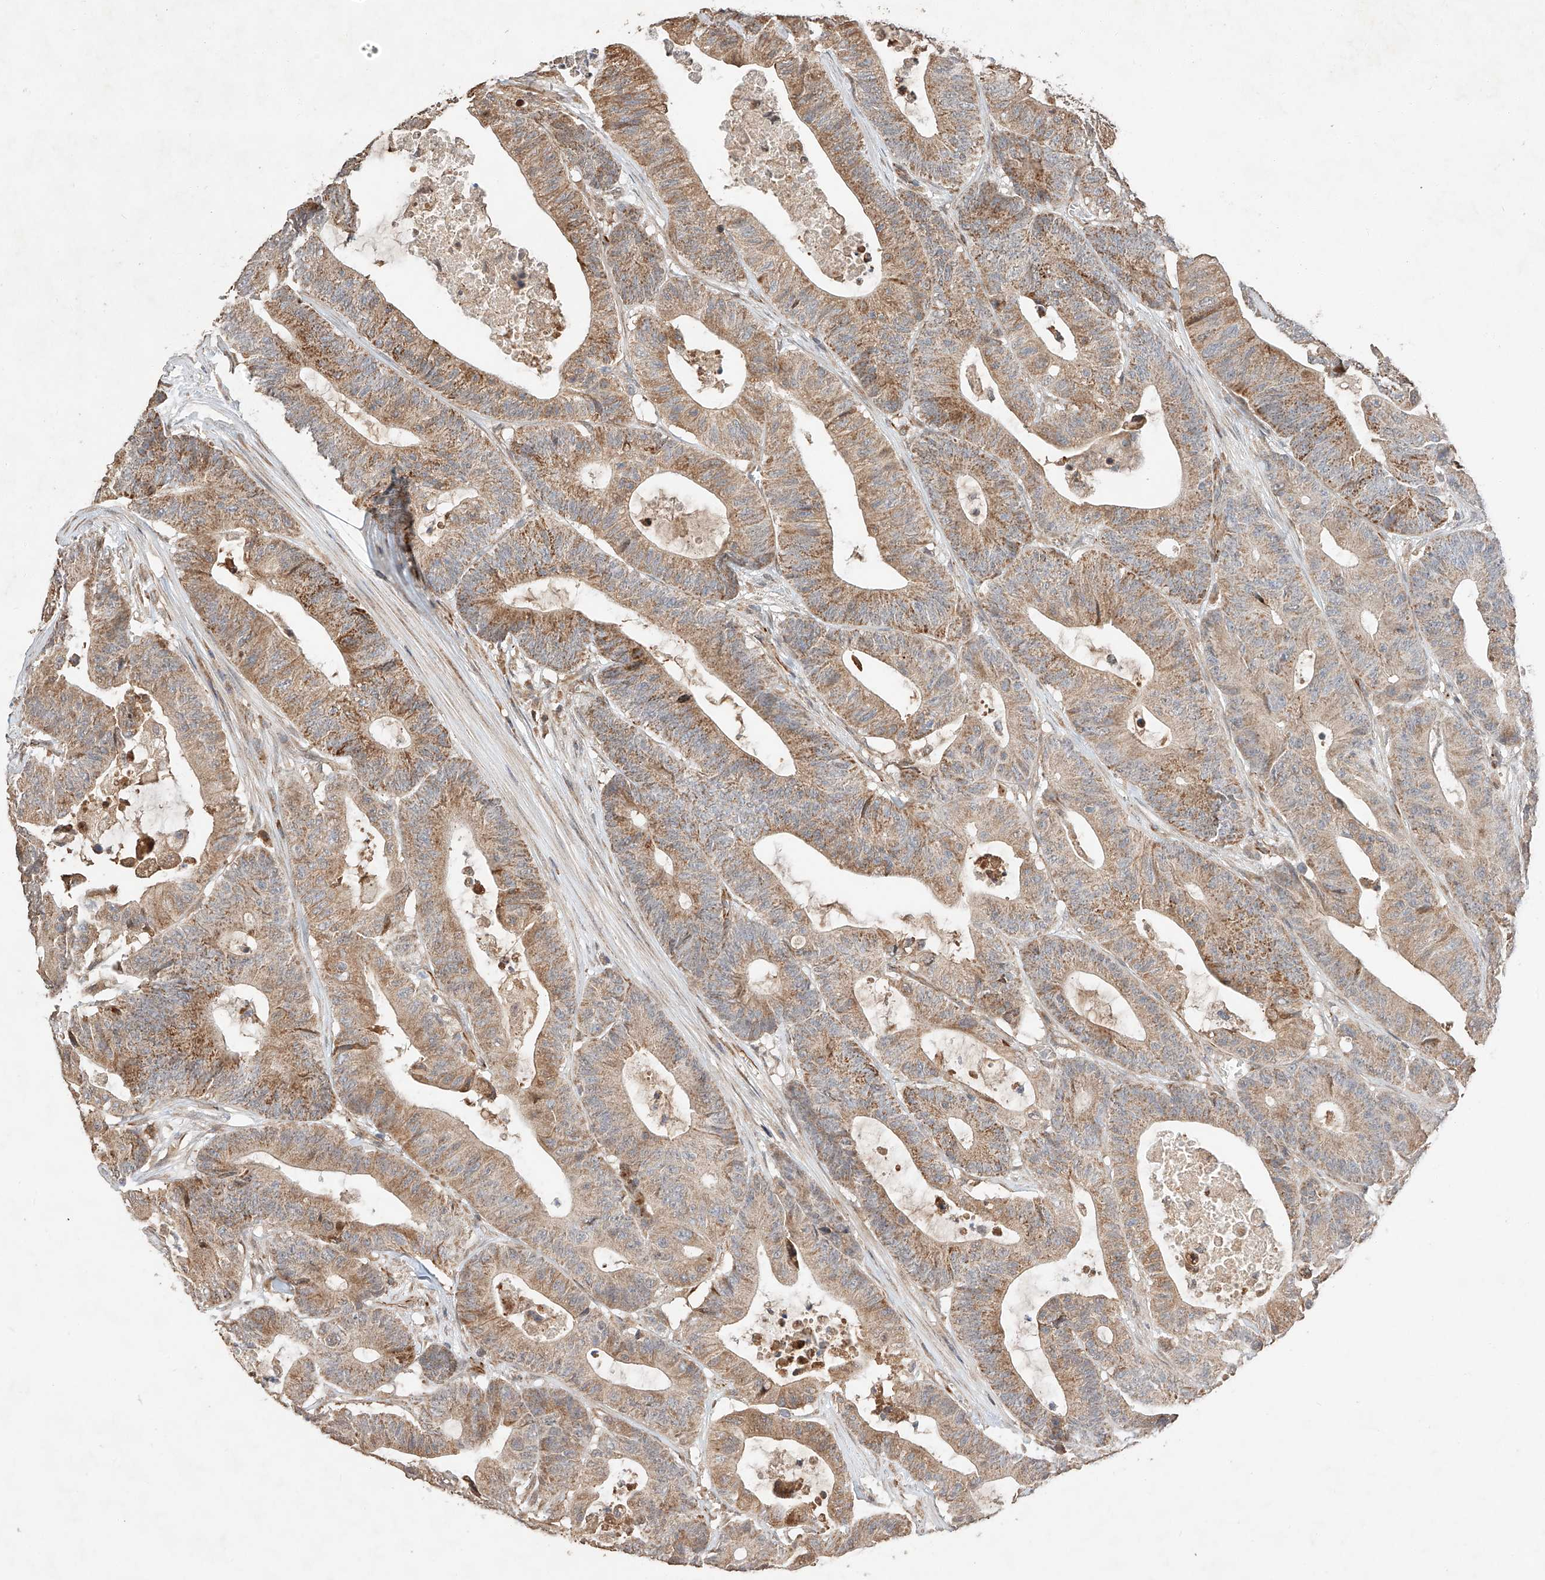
{"staining": {"intensity": "moderate", "quantity": ">75%", "location": "cytoplasmic/membranous"}, "tissue": "colorectal cancer", "cell_type": "Tumor cells", "image_type": "cancer", "snomed": [{"axis": "morphology", "description": "Adenocarcinoma, NOS"}, {"axis": "topography", "description": "Colon"}], "caption": "Immunohistochemistry (IHC) (DAB (3,3'-diaminobenzidine)) staining of colorectal adenocarcinoma reveals moderate cytoplasmic/membranous protein staining in about >75% of tumor cells.", "gene": "SUSD6", "patient": {"sex": "female", "age": 84}}